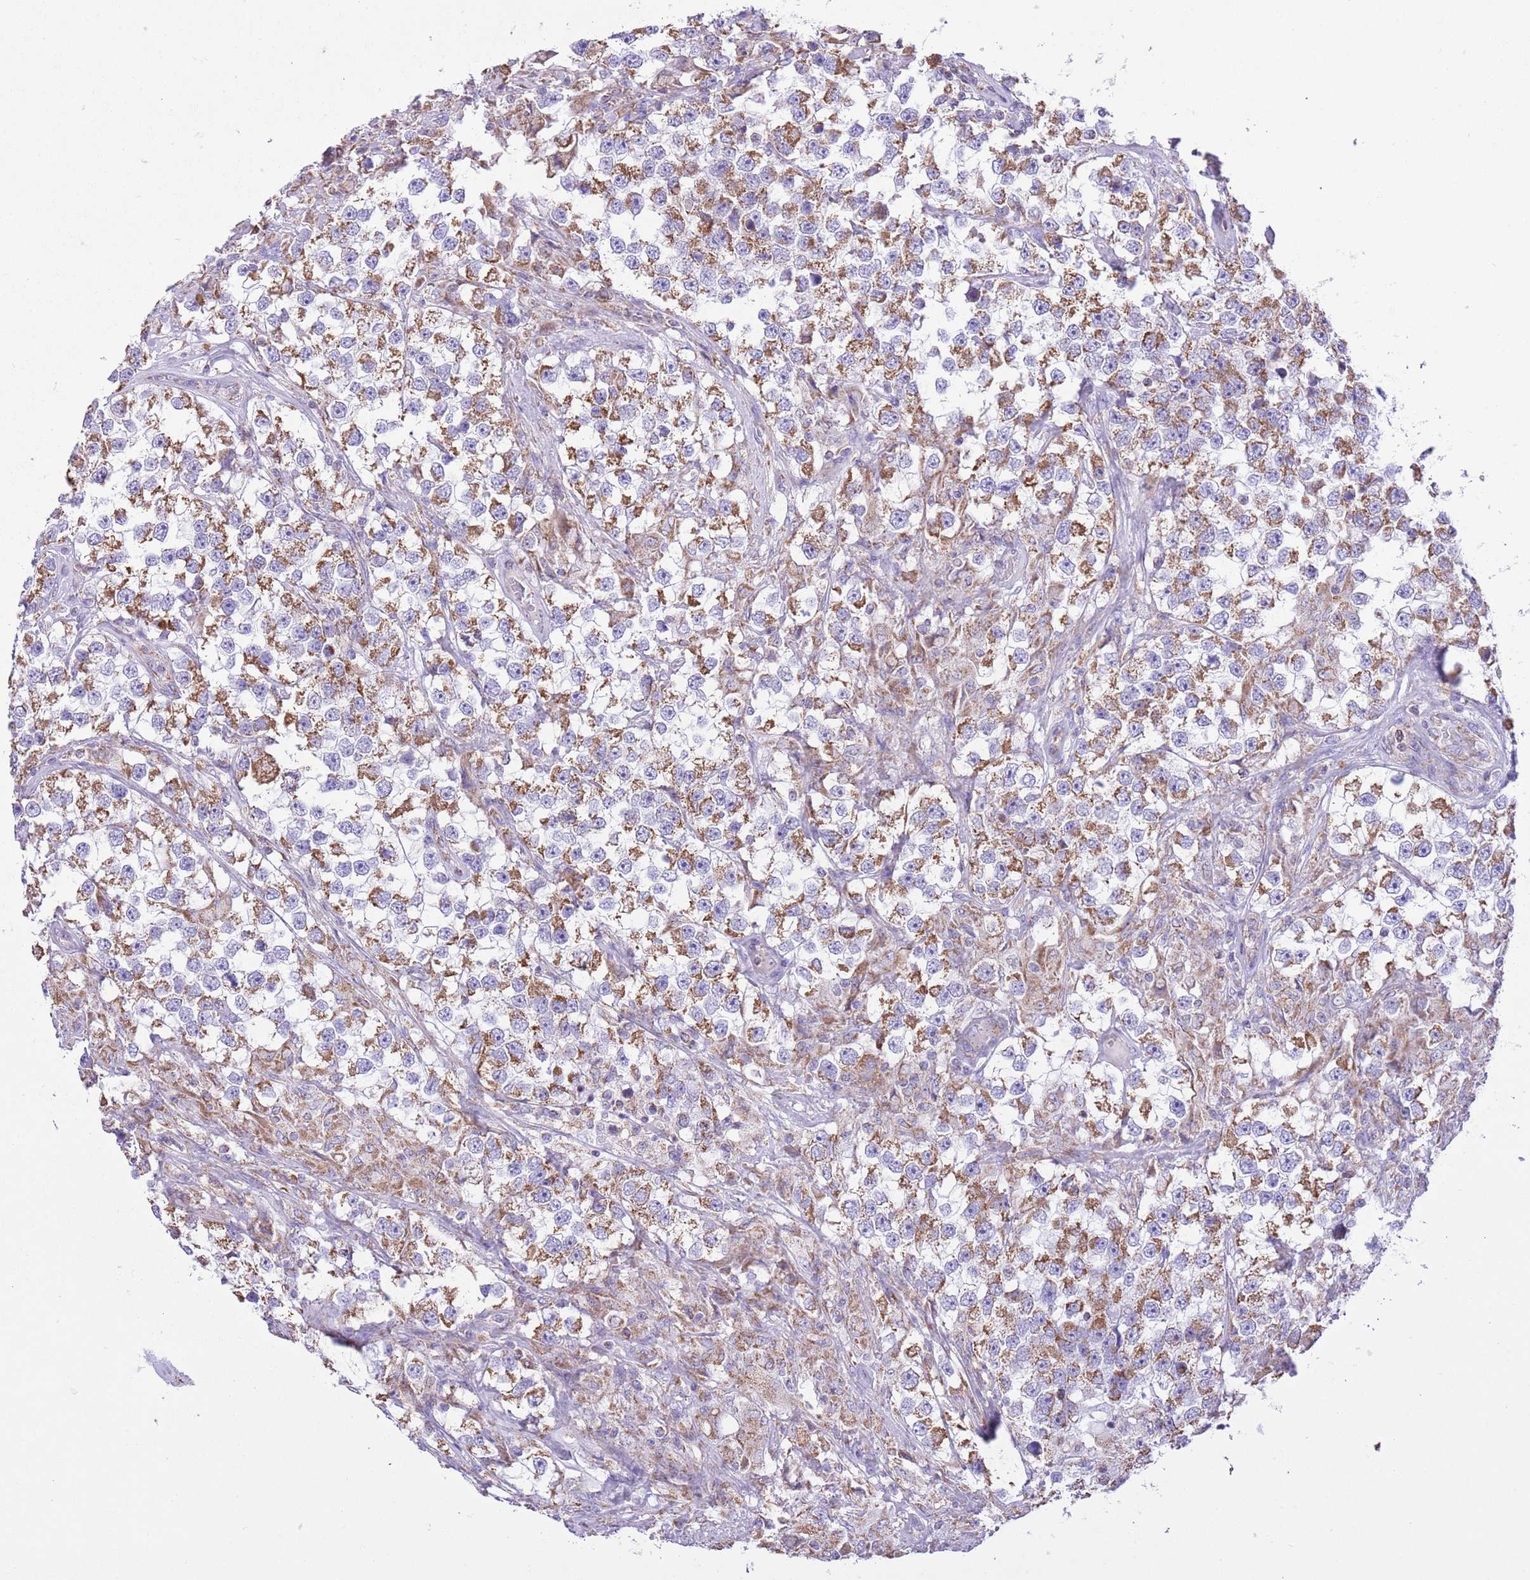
{"staining": {"intensity": "moderate", "quantity": ">75%", "location": "cytoplasmic/membranous"}, "tissue": "testis cancer", "cell_type": "Tumor cells", "image_type": "cancer", "snomed": [{"axis": "morphology", "description": "Seminoma, NOS"}, {"axis": "topography", "description": "Testis"}], "caption": "Human seminoma (testis) stained for a protein (brown) shows moderate cytoplasmic/membranous positive positivity in approximately >75% of tumor cells.", "gene": "TEKTIP1", "patient": {"sex": "male", "age": 46}}